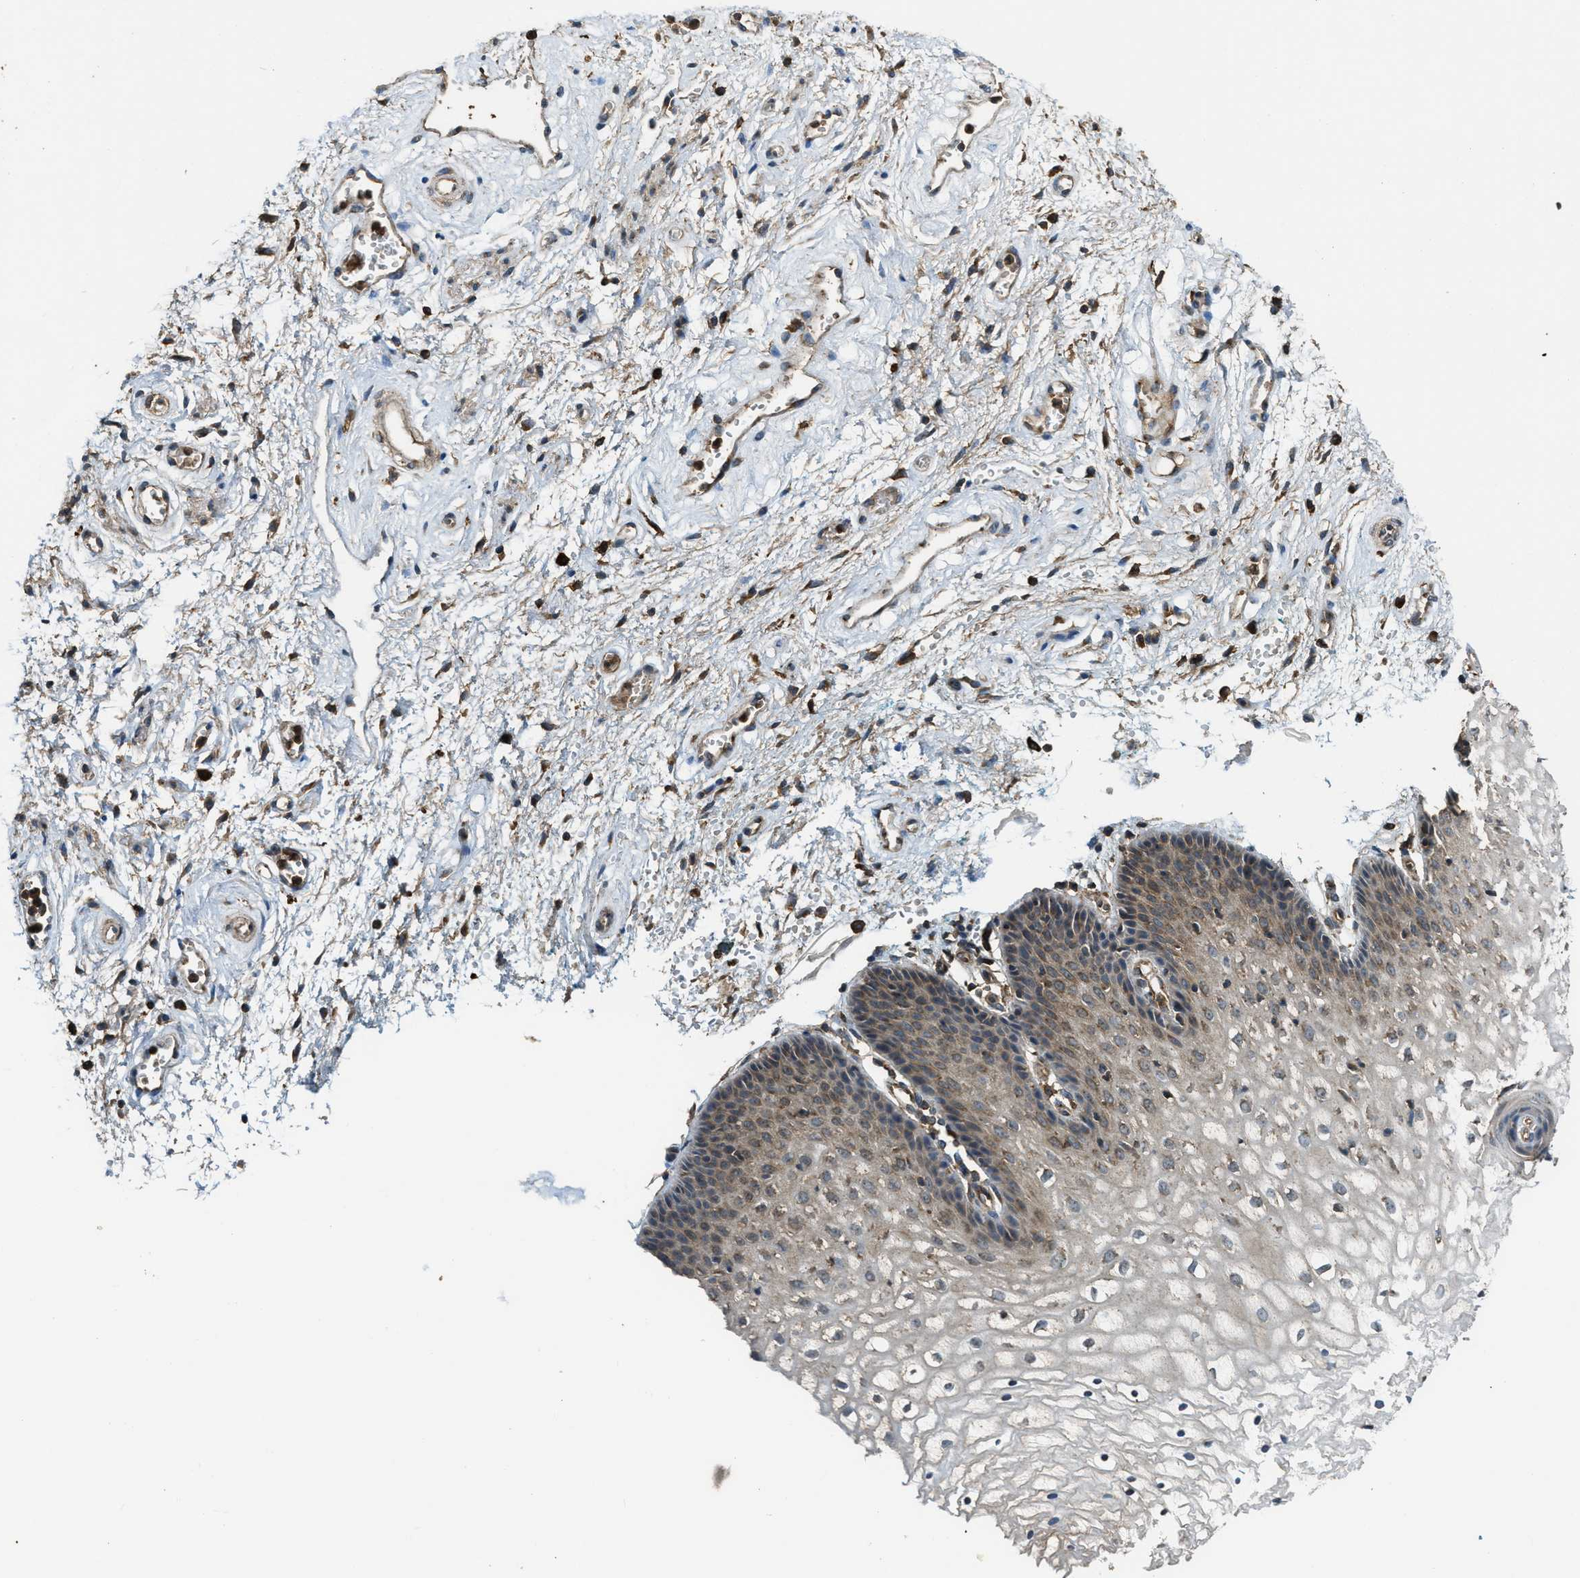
{"staining": {"intensity": "weak", "quantity": "<25%", "location": "cytoplasmic/membranous"}, "tissue": "vagina", "cell_type": "Squamous epithelial cells", "image_type": "normal", "snomed": [{"axis": "morphology", "description": "Normal tissue, NOS"}, {"axis": "topography", "description": "Vagina"}], "caption": "Micrograph shows no significant protein expression in squamous epithelial cells of benign vagina.", "gene": "MAP3K8", "patient": {"sex": "female", "age": 34}}